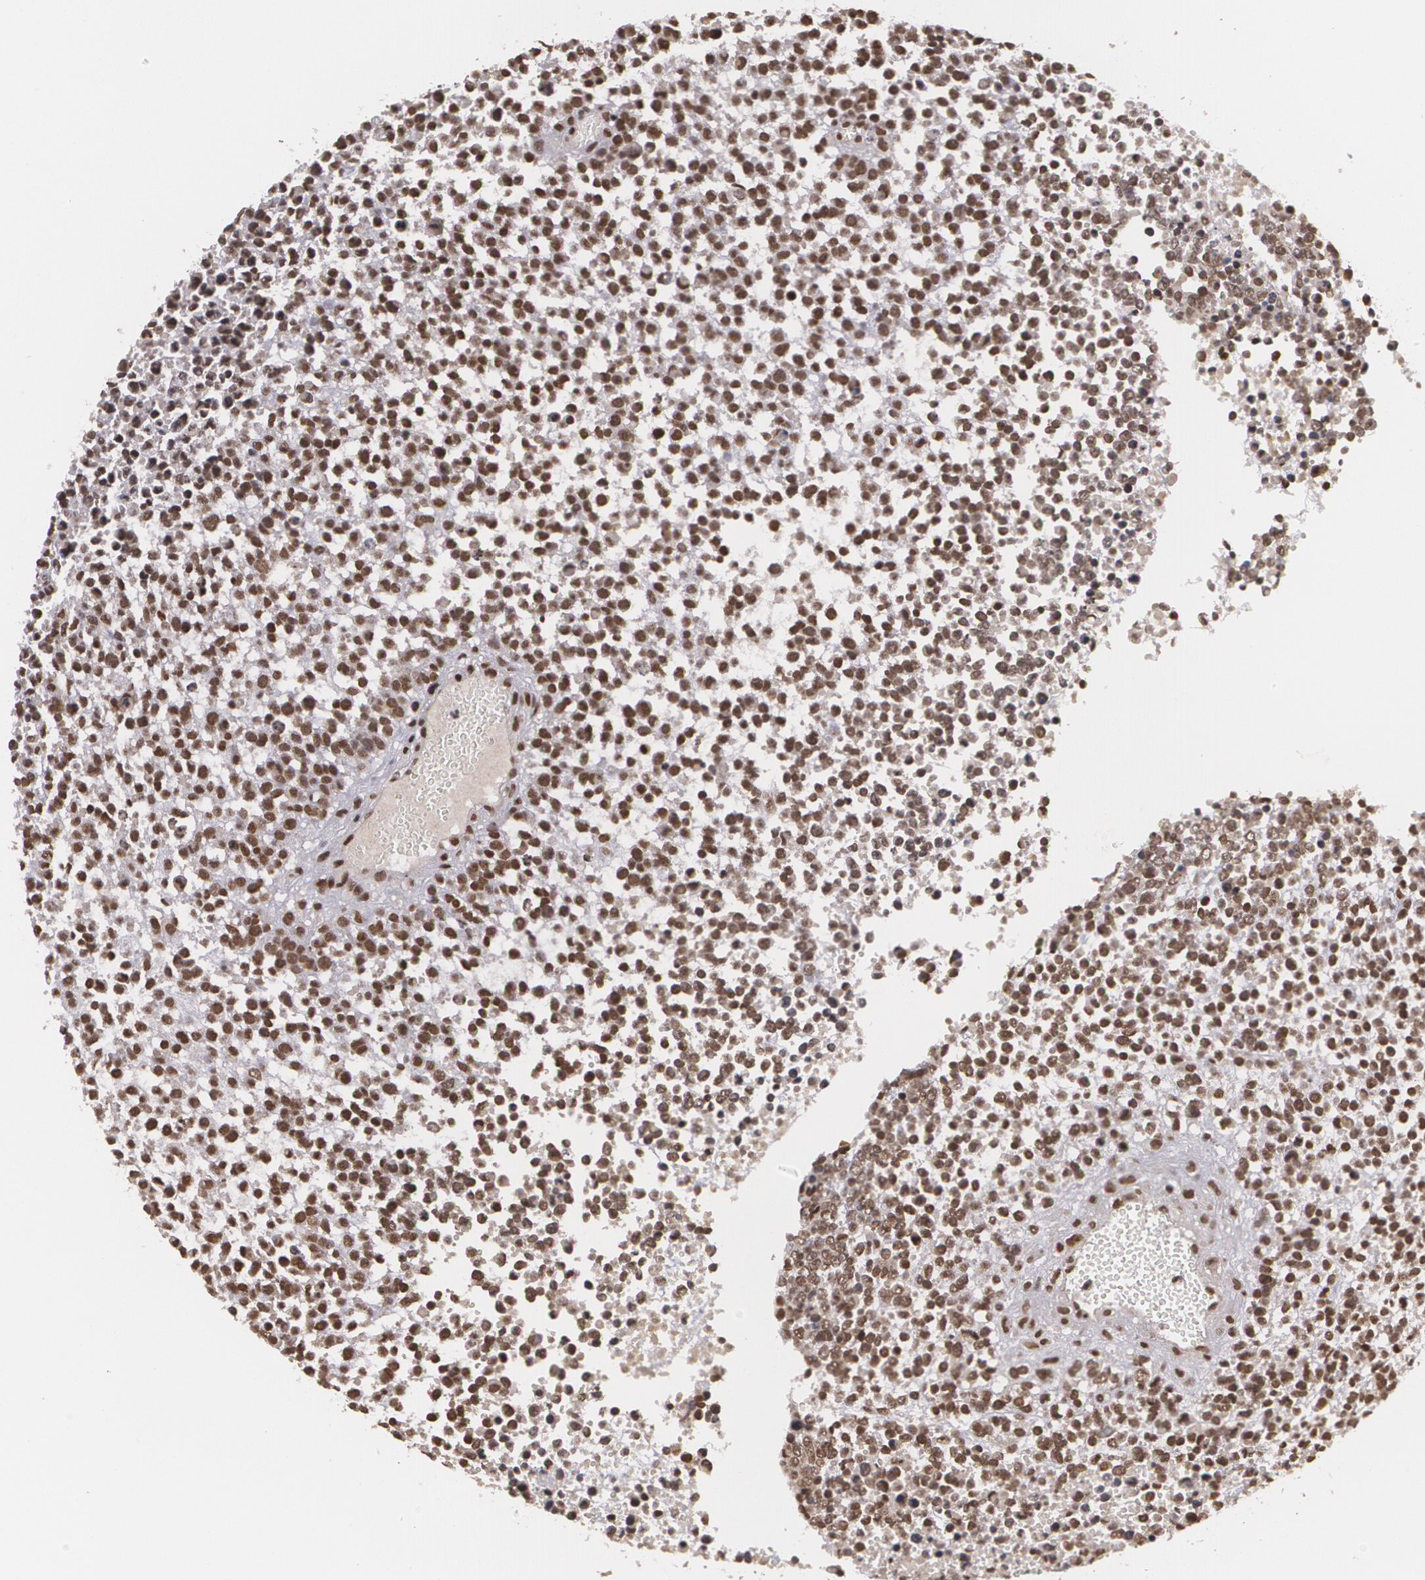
{"staining": {"intensity": "strong", "quantity": ">75%", "location": "nuclear"}, "tissue": "glioma", "cell_type": "Tumor cells", "image_type": "cancer", "snomed": [{"axis": "morphology", "description": "Glioma, malignant, High grade"}, {"axis": "topography", "description": "Brain"}], "caption": "Brown immunohistochemical staining in malignant high-grade glioma exhibits strong nuclear expression in approximately >75% of tumor cells. The staining was performed using DAB to visualize the protein expression in brown, while the nuclei were stained in blue with hematoxylin (Magnification: 20x).", "gene": "RXRB", "patient": {"sex": "male", "age": 66}}